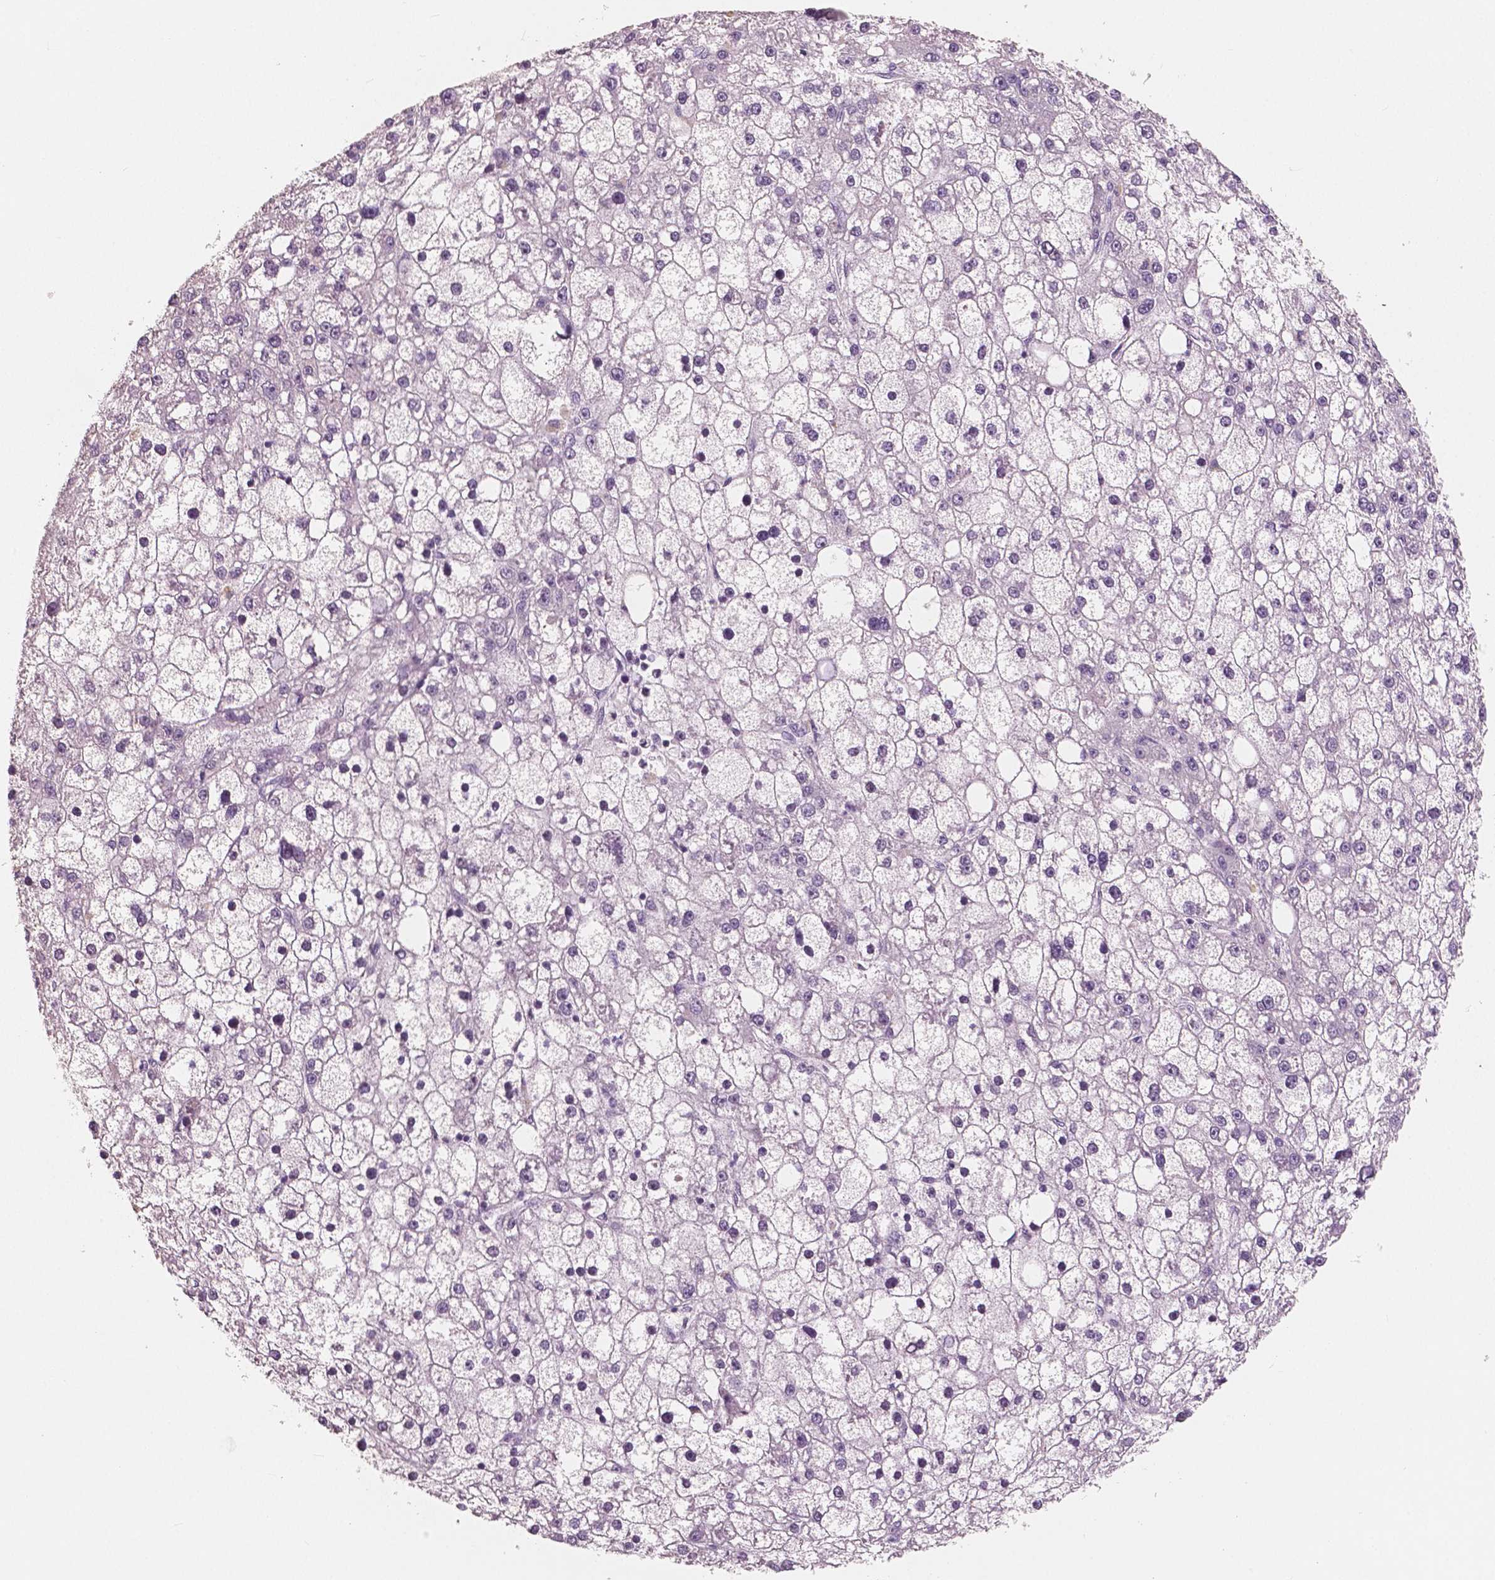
{"staining": {"intensity": "negative", "quantity": "none", "location": "none"}, "tissue": "liver cancer", "cell_type": "Tumor cells", "image_type": "cancer", "snomed": [{"axis": "morphology", "description": "Carcinoma, Hepatocellular, NOS"}, {"axis": "topography", "description": "Liver"}], "caption": "Tumor cells are negative for protein expression in human hepatocellular carcinoma (liver).", "gene": "KIT", "patient": {"sex": "male", "age": 67}}